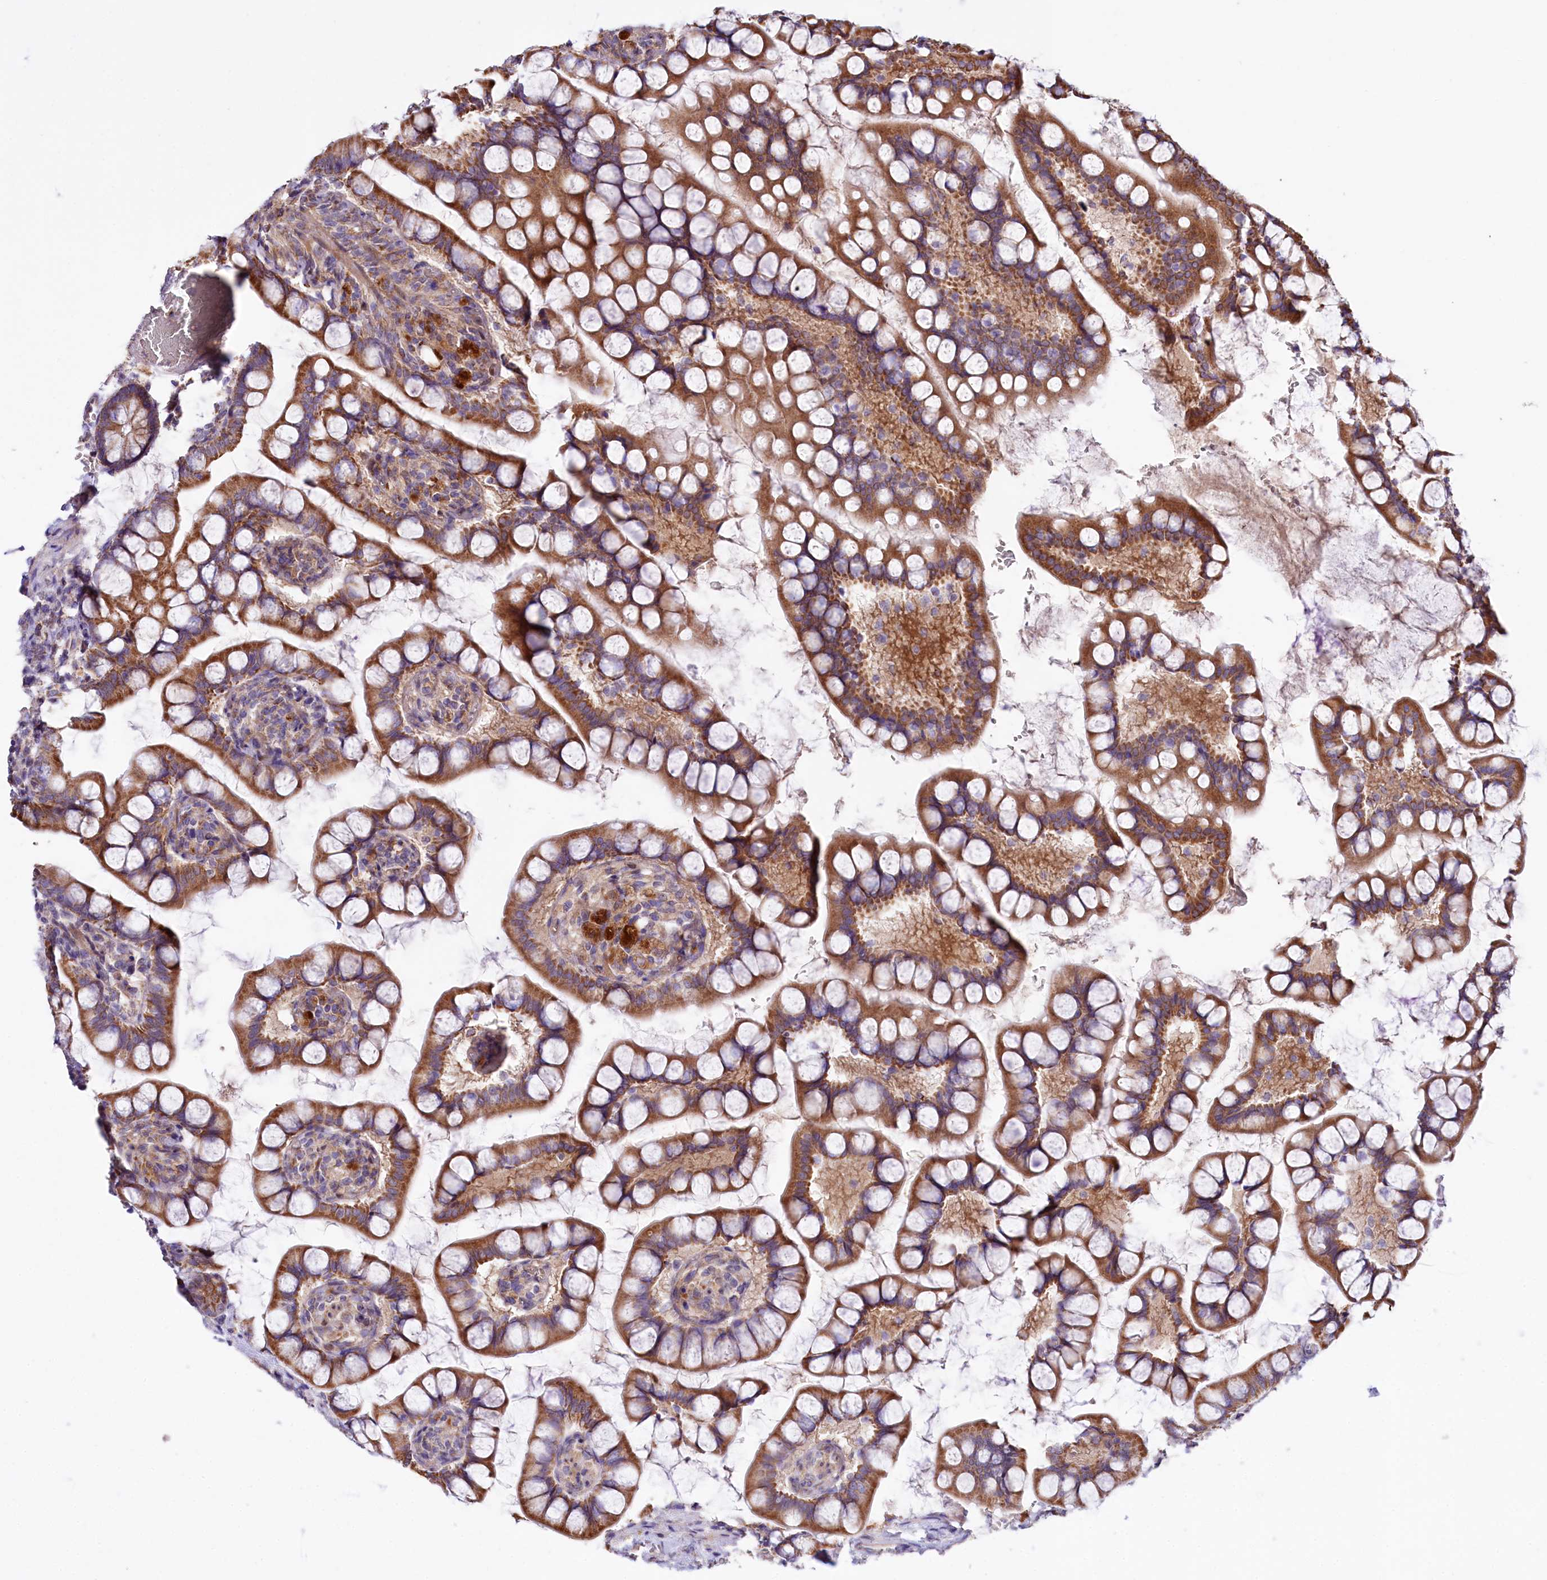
{"staining": {"intensity": "strong", "quantity": ">75%", "location": "cytoplasmic/membranous"}, "tissue": "small intestine", "cell_type": "Glandular cells", "image_type": "normal", "snomed": [{"axis": "morphology", "description": "Normal tissue, NOS"}, {"axis": "topography", "description": "Small intestine"}], "caption": "DAB (3,3'-diaminobenzidine) immunohistochemical staining of benign human small intestine demonstrates strong cytoplasmic/membranous protein positivity in approximately >75% of glandular cells.", "gene": "ZNF45", "patient": {"sex": "male", "age": 52}}